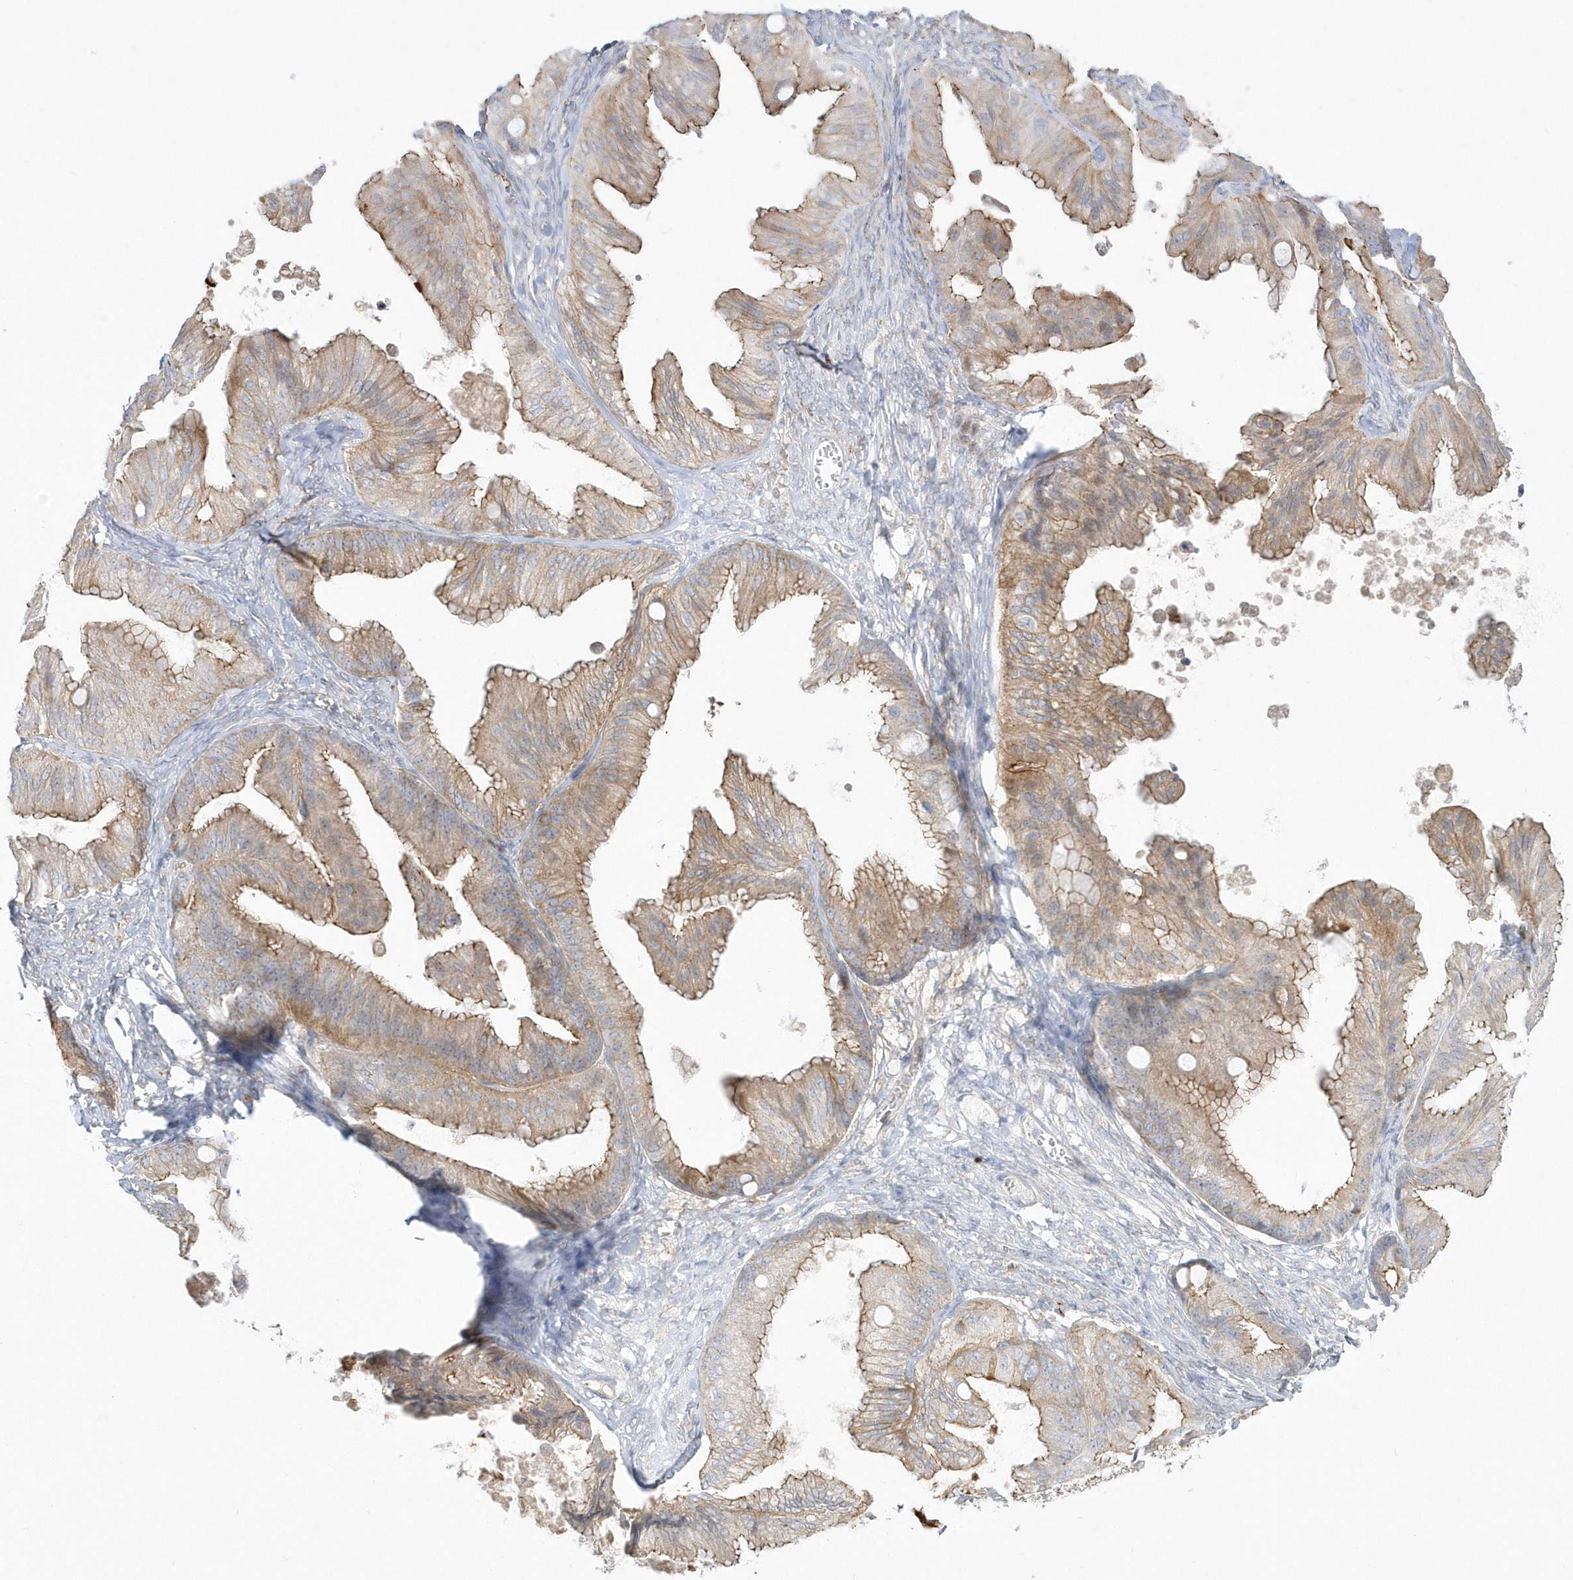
{"staining": {"intensity": "moderate", "quantity": ">75%", "location": "cytoplasmic/membranous"}, "tissue": "ovarian cancer", "cell_type": "Tumor cells", "image_type": "cancer", "snomed": [{"axis": "morphology", "description": "Cystadenocarcinoma, mucinous, NOS"}, {"axis": "topography", "description": "Ovary"}], "caption": "Immunohistochemical staining of mucinous cystadenocarcinoma (ovarian) shows moderate cytoplasmic/membranous protein staining in approximately >75% of tumor cells.", "gene": "DNAJC18", "patient": {"sex": "female", "age": 71}}